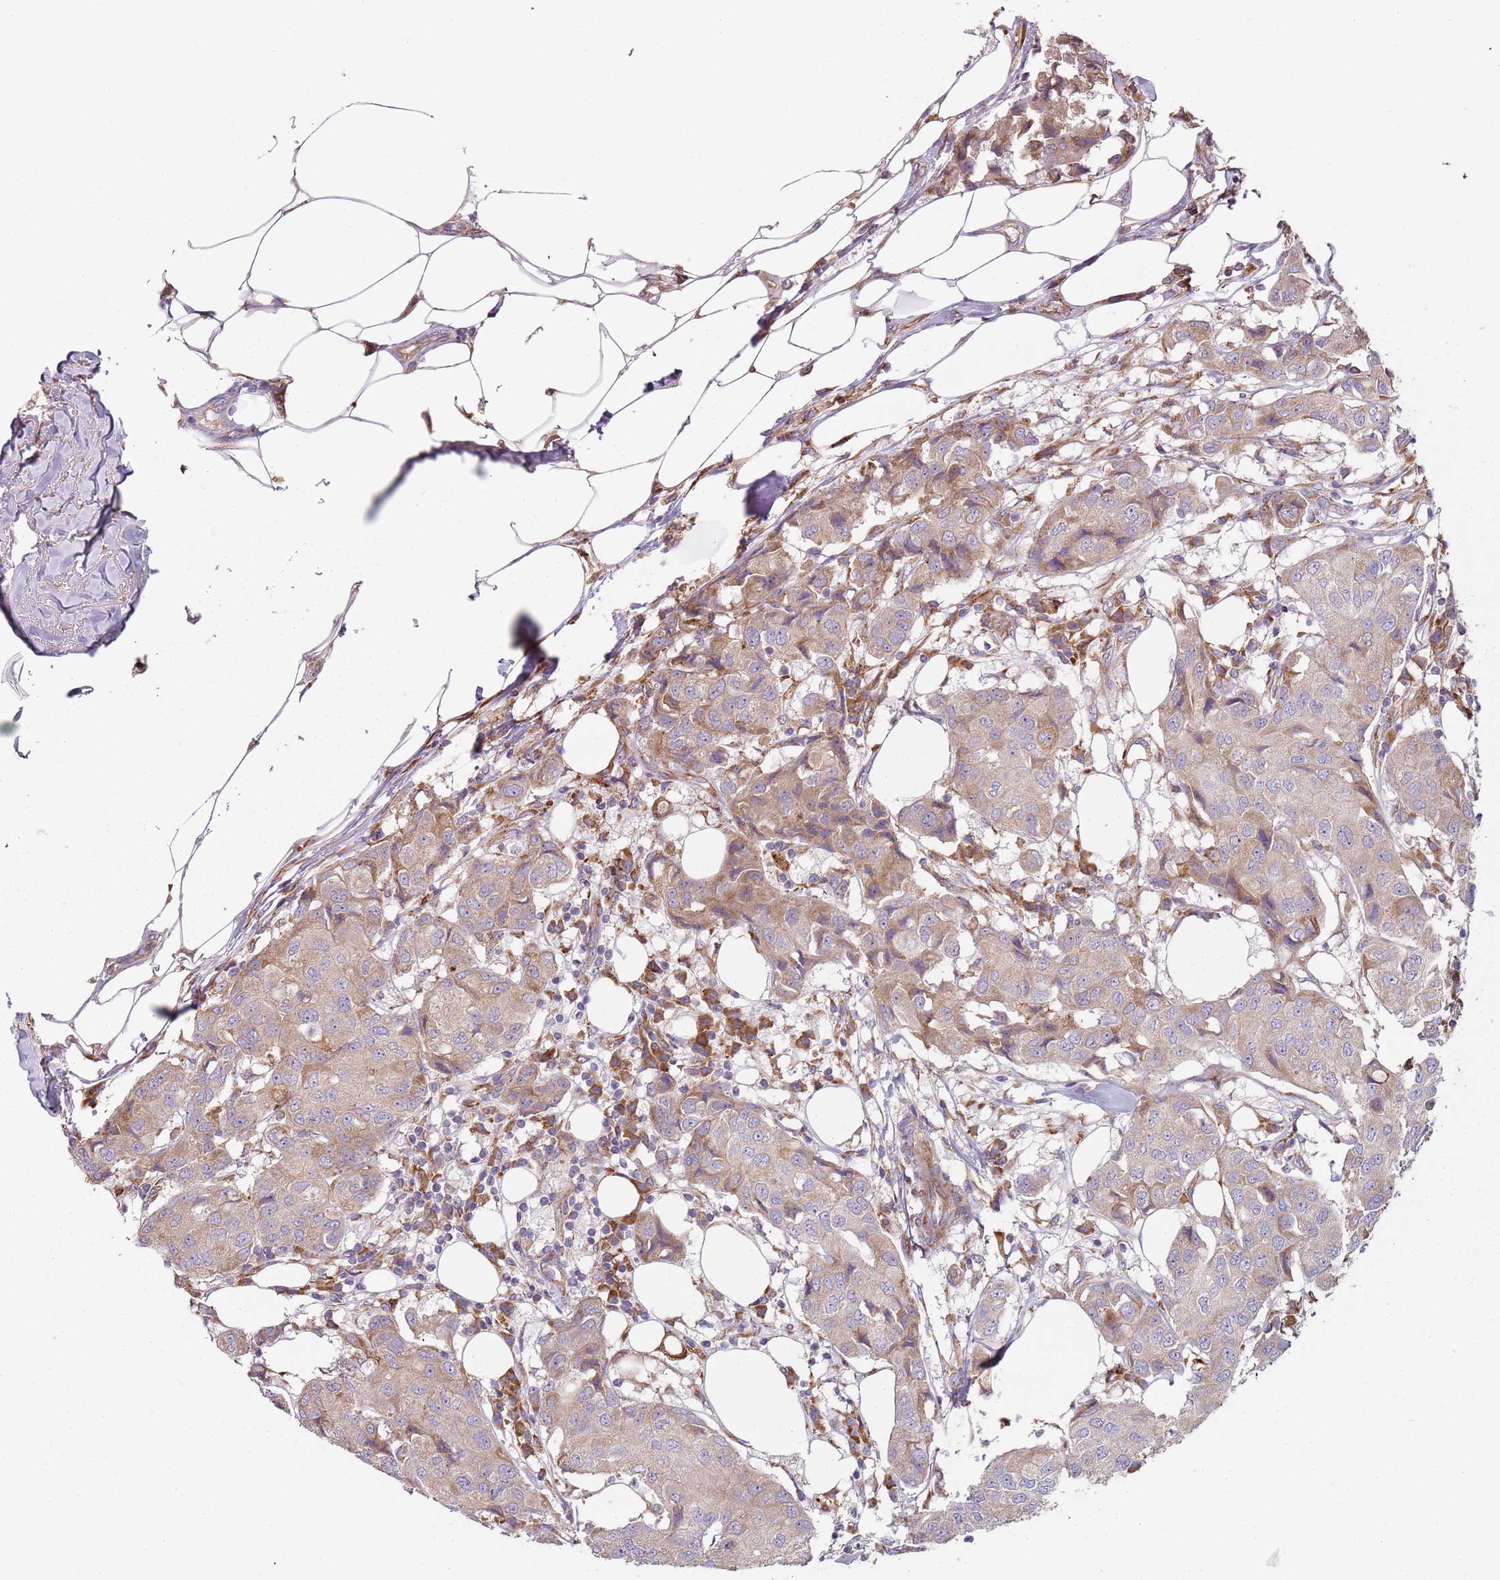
{"staining": {"intensity": "weak", "quantity": "<25%", "location": "cytoplasmic/membranous"}, "tissue": "breast cancer", "cell_type": "Tumor cells", "image_type": "cancer", "snomed": [{"axis": "morphology", "description": "Duct carcinoma"}, {"axis": "topography", "description": "Breast"}], "caption": "Immunohistochemistry (IHC) micrograph of neoplastic tissue: breast infiltrating ductal carcinoma stained with DAB (3,3'-diaminobenzidine) exhibits no significant protein positivity in tumor cells.", "gene": "SPATA2", "patient": {"sex": "female", "age": 80}}